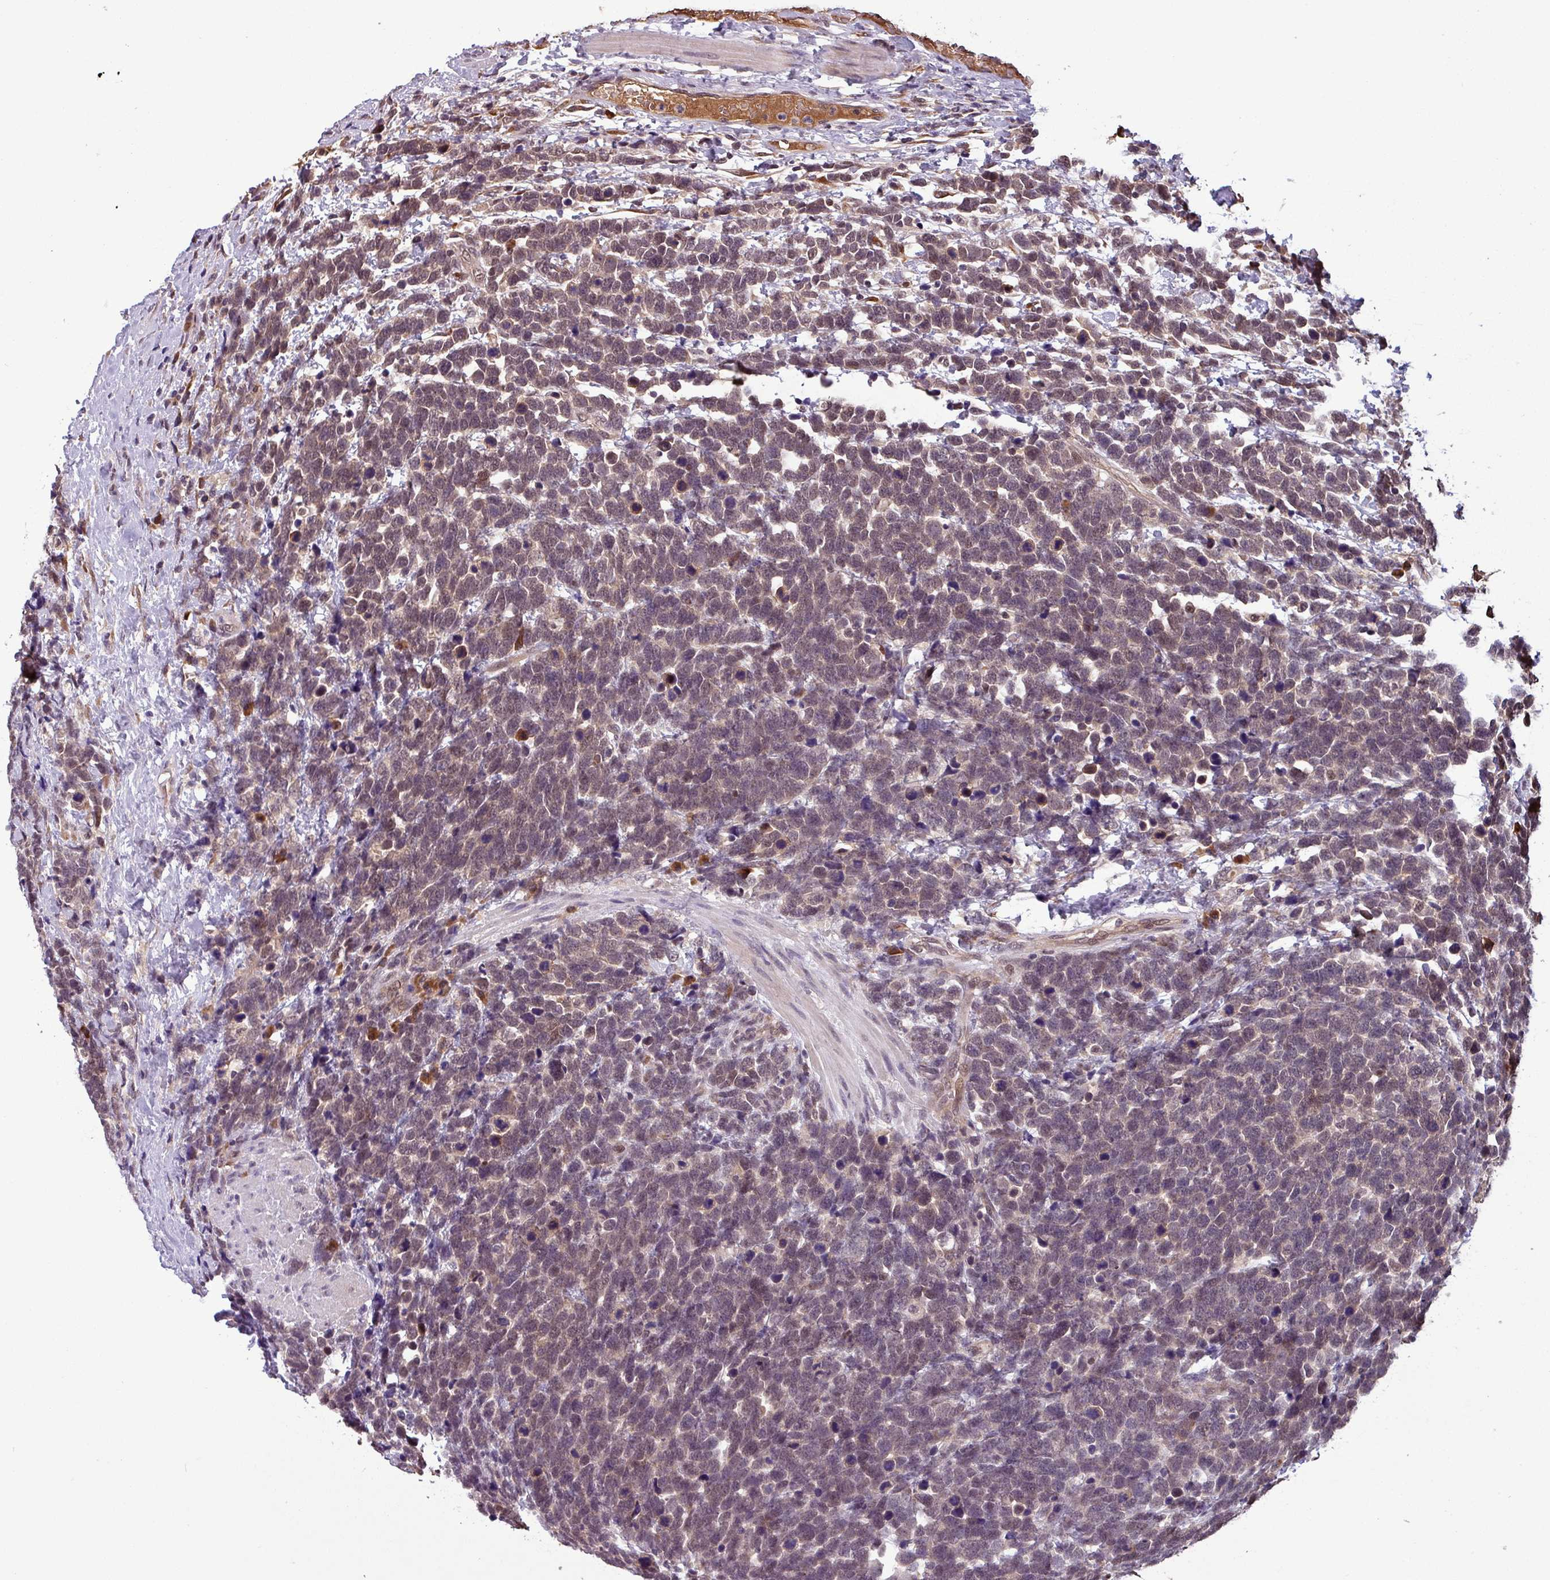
{"staining": {"intensity": "moderate", "quantity": "<25%", "location": "nuclear"}, "tissue": "urothelial cancer", "cell_type": "Tumor cells", "image_type": "cancer", "snomed": [{"axis": "morphology", "description": "Urothelial carcinoma, High grade"}, {"axis": "topography", "description": "Urinary bladder"}], "caption": "IHC (DAB) staining of high-grade urothelial carcinoma demonstrates moderate nuclear protein positivity in about <25% of tumor cells.", "gene": "NOB1", "patient": {"sex": "female", "age": 82}}